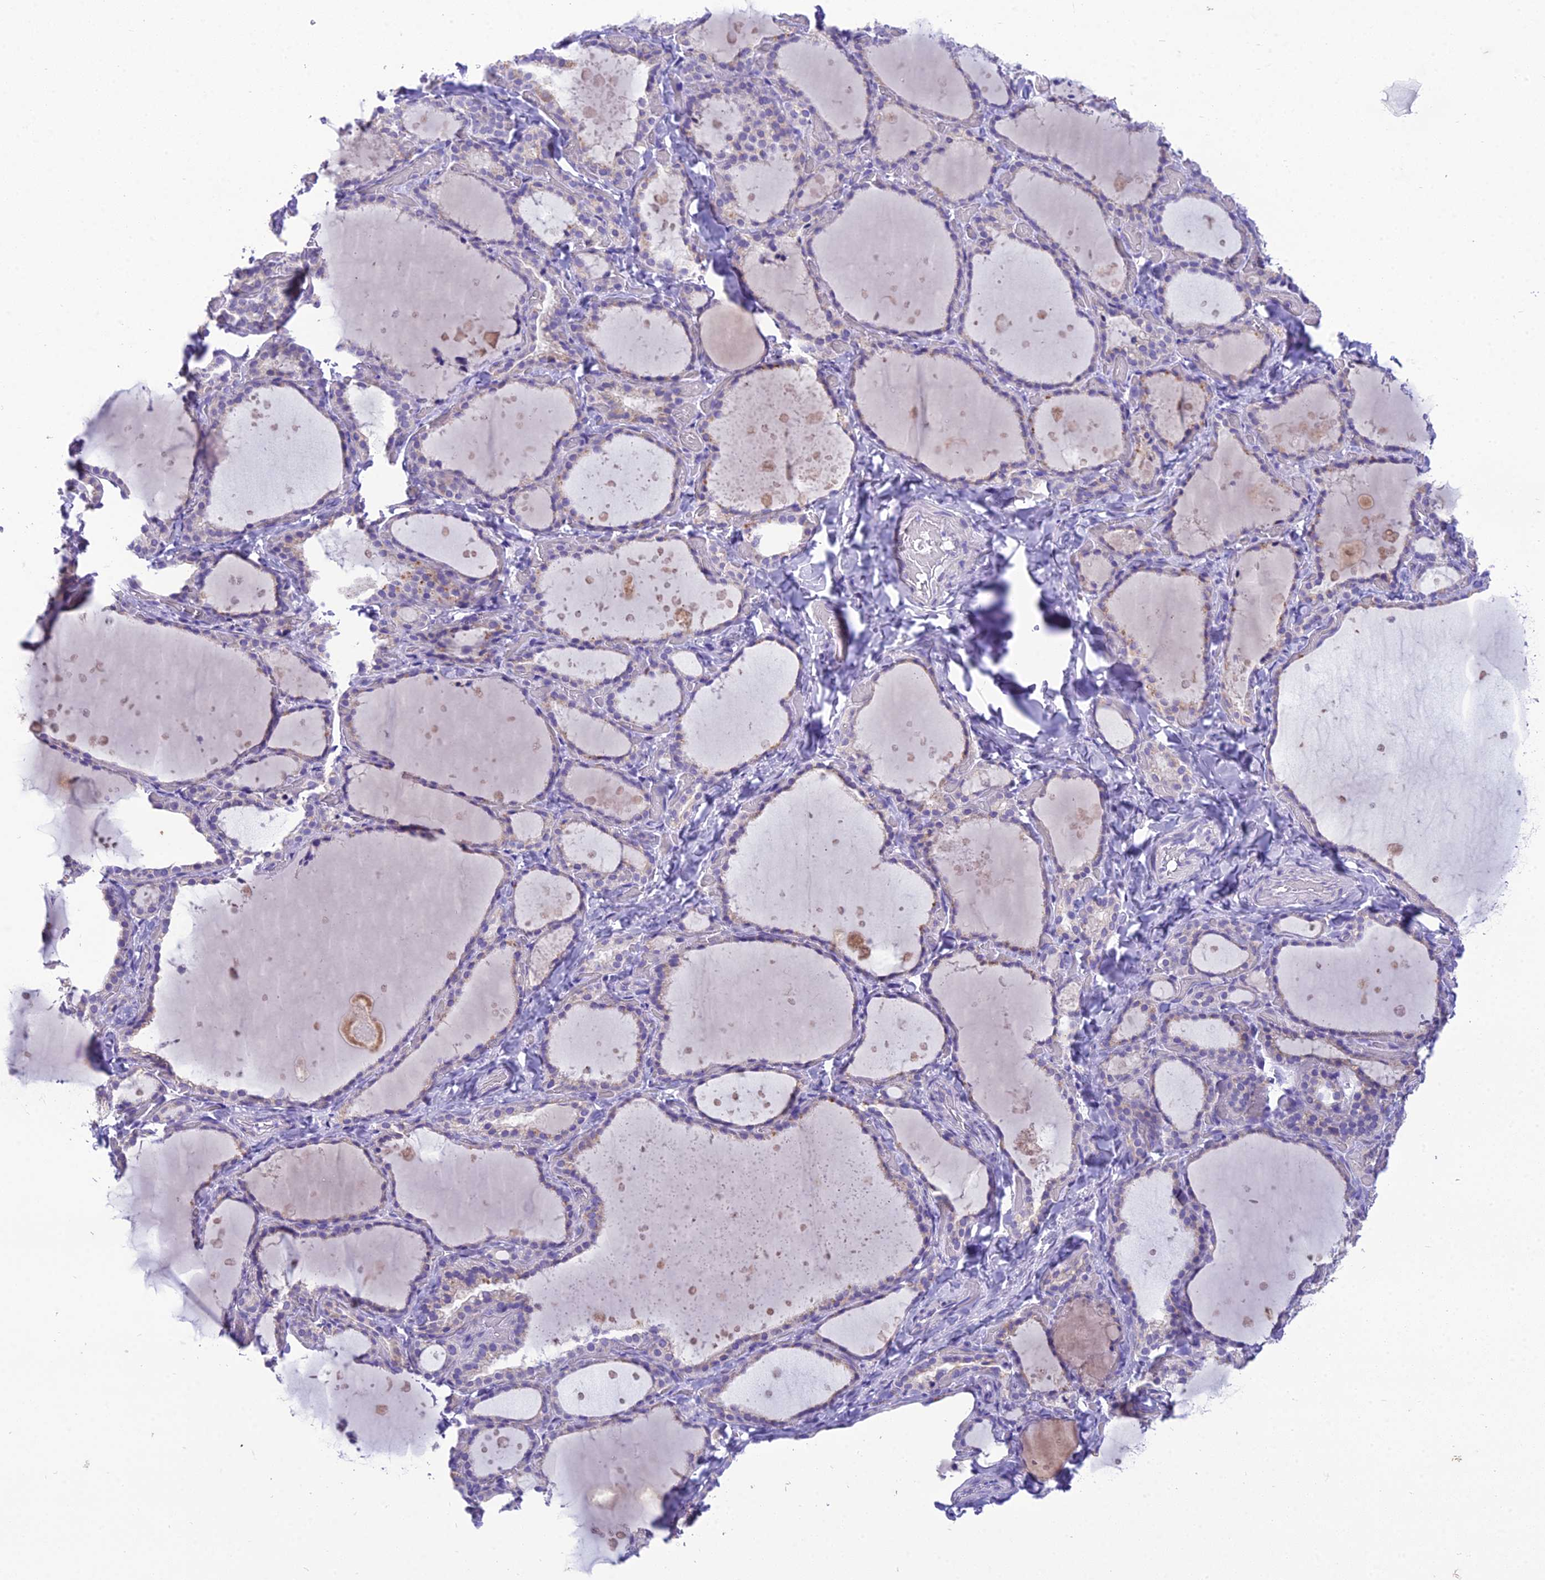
{"staining": {"intensity": "negative", "quantity": "none", "location": "none"}, "tissue": "thyroid gland", "cell_type": "Glandular cells", "image_type": "normal", "snomed": [{"axis": "morphology", "description": "Normal tissue, NOS"}, {"axis": "topography", "description": "Thyroid gland"}], "caption": "This micrograph is of benign thyroid gland stained with IHC to label a protein in brown with the nuclei are counter-stained blue. There is no expression in glandular cells.", "gene": "MIIP", "patient": {"sex": "female", "age": 44}}